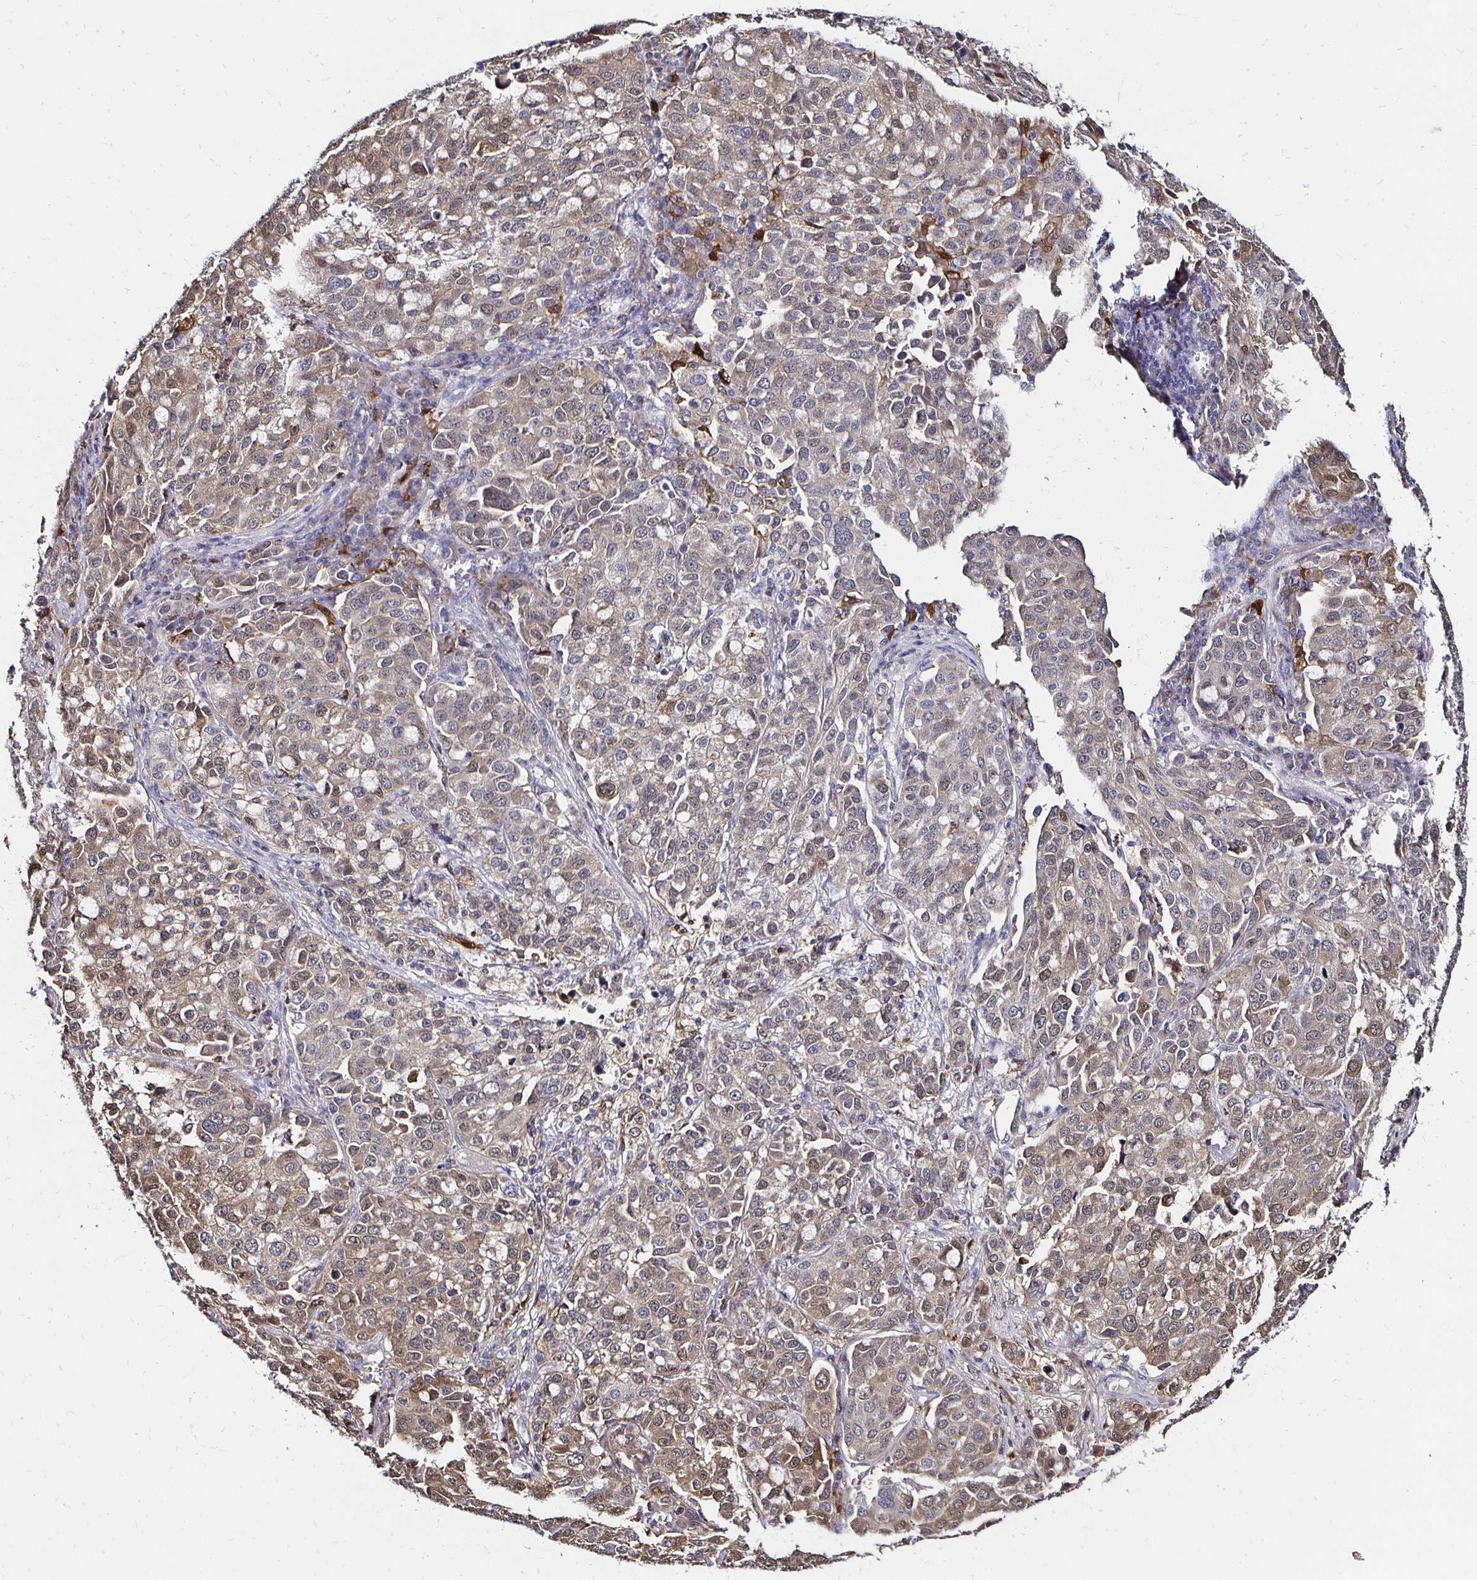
{"staining": {"intensity": "weak", "quantity": "25%-75%", "location": "cytoplasmic/membranous"}, "tissue": "lung cancer", "cell_type": "Tumor cells", "image_type": "cancer", "snomed": [{"axis": "morphology", "description": "Adenocarcinoma, NOS"}, {"axis": "morphology", "description": "Adenocarcinoma, metastatic, NOS"}, {"axis": "topography", "description": "Lymph node"}, {"axis": "topography", "description": "Lung"}], "caption": "Protein expression analysis of human lung cancer (adenocarcinoma) reveals weak cytoplasmic/membranous expression in about 25%-75% of tumor cells.", "gene": "TXN", "patient": {"sex": "female", "age": 65}}